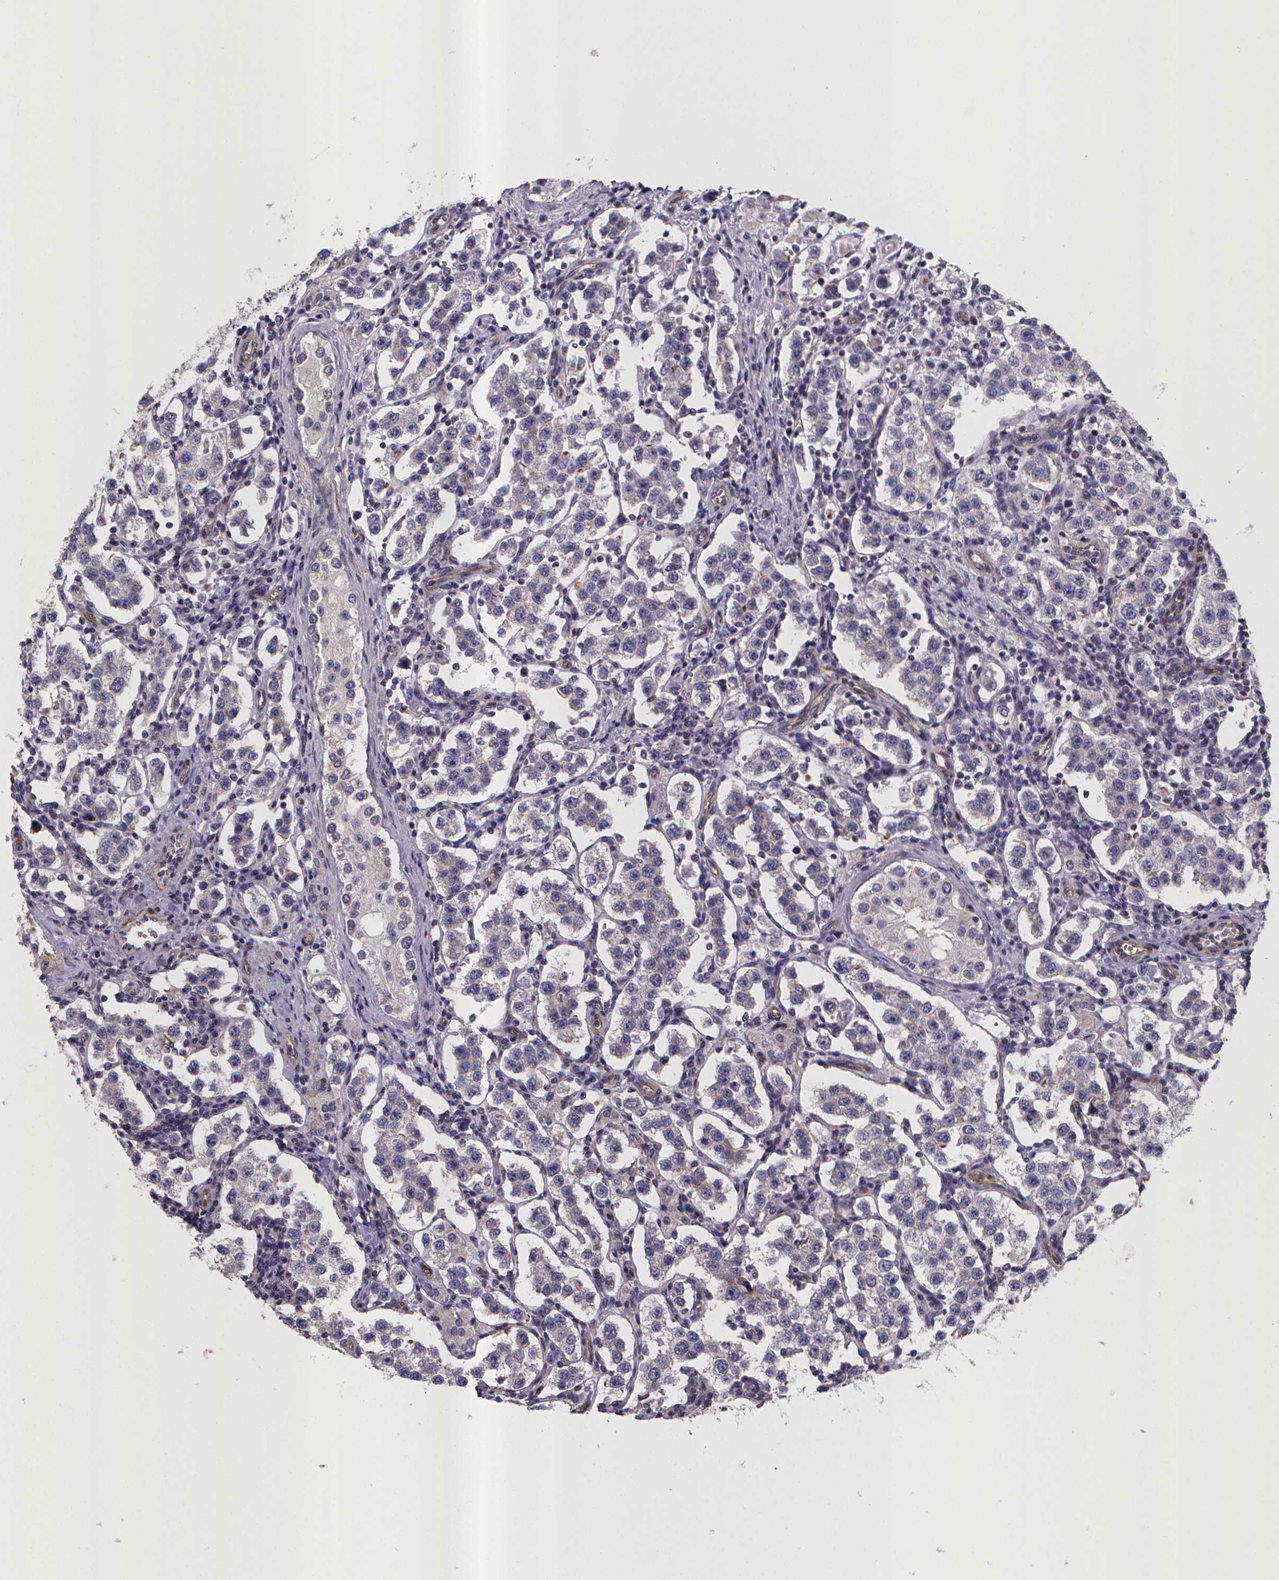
{"staining": {"intensity": "negative", "quantity": "none", "location": "none"}, "tissue": "testis cancer", "cell_type": "Tumor cells", "image_type": "cancer", "snomed": [{"axis": "morphology", "description": "Seminoma, NOS"}, {"axis": "topography", "description": "Testis"}], "caption": "Immunohistochemistry (IHC) image of neoplastic tissue: human testis seminoma stained with DAB (3,3'-diaminobenzidine) reveals no significant protein positivity in tumor cells.", "gene": "RERG", "patient": {"sex": "male", "age": 37}}